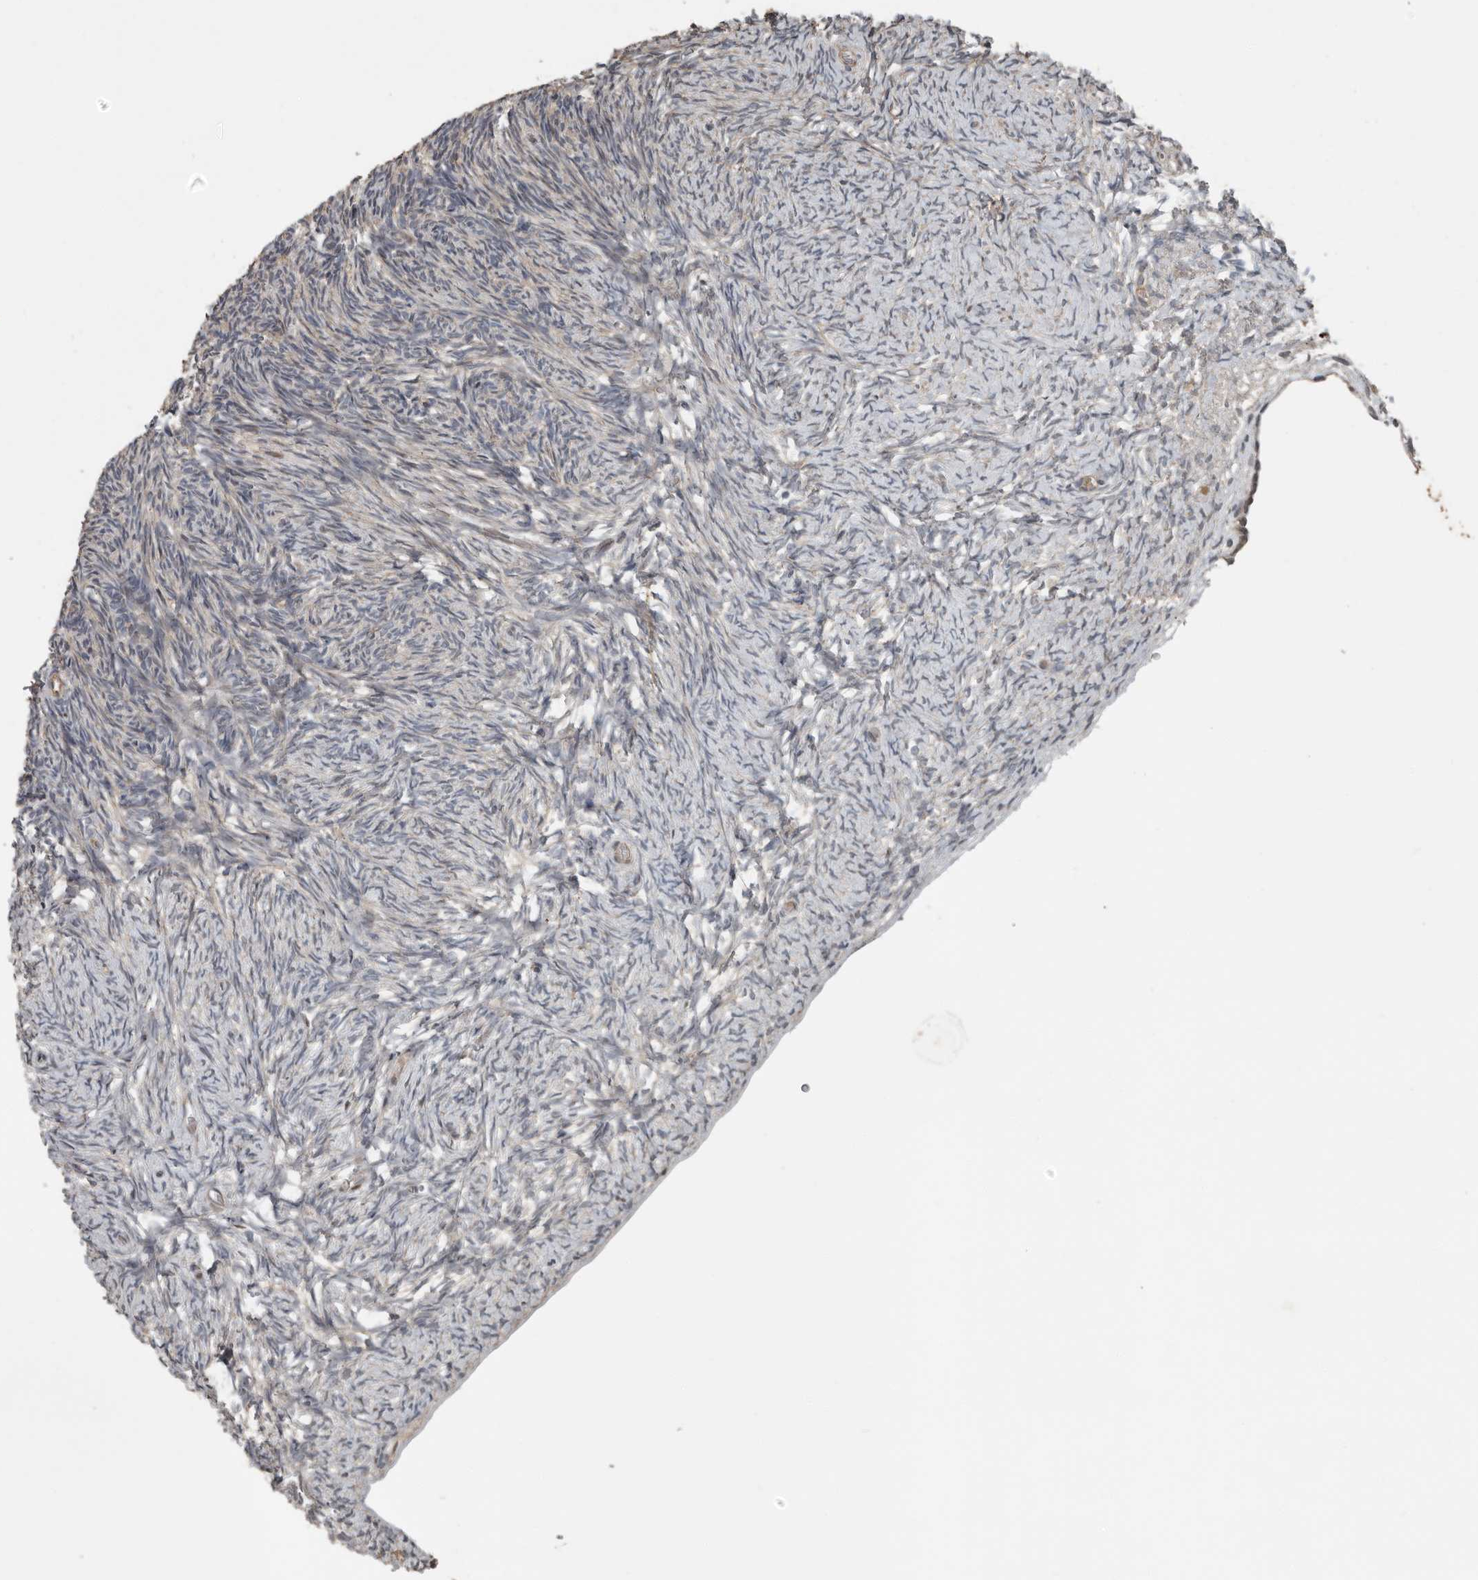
{"staining": {"intensity": "weak", "quantity": ">75%", "location": "cytoplasmic/membranous"}, "tissue": "ovary", "cell_type": "Follicle cells", "image_type": "normal", "snomed": [{"axis": "morphology", "description": "Normal tissue, NOS"}, {"axis": "topography", "description": "Ovary"}], "caption": "High-power microscopy captured an IHC photomicrograph of normal ovary, revealing weak cytoplasmic/membranous staining in approximately >75% of follicle cells.", "gene": "YOD1", "patient": {"sex": "female", "age": 34}}